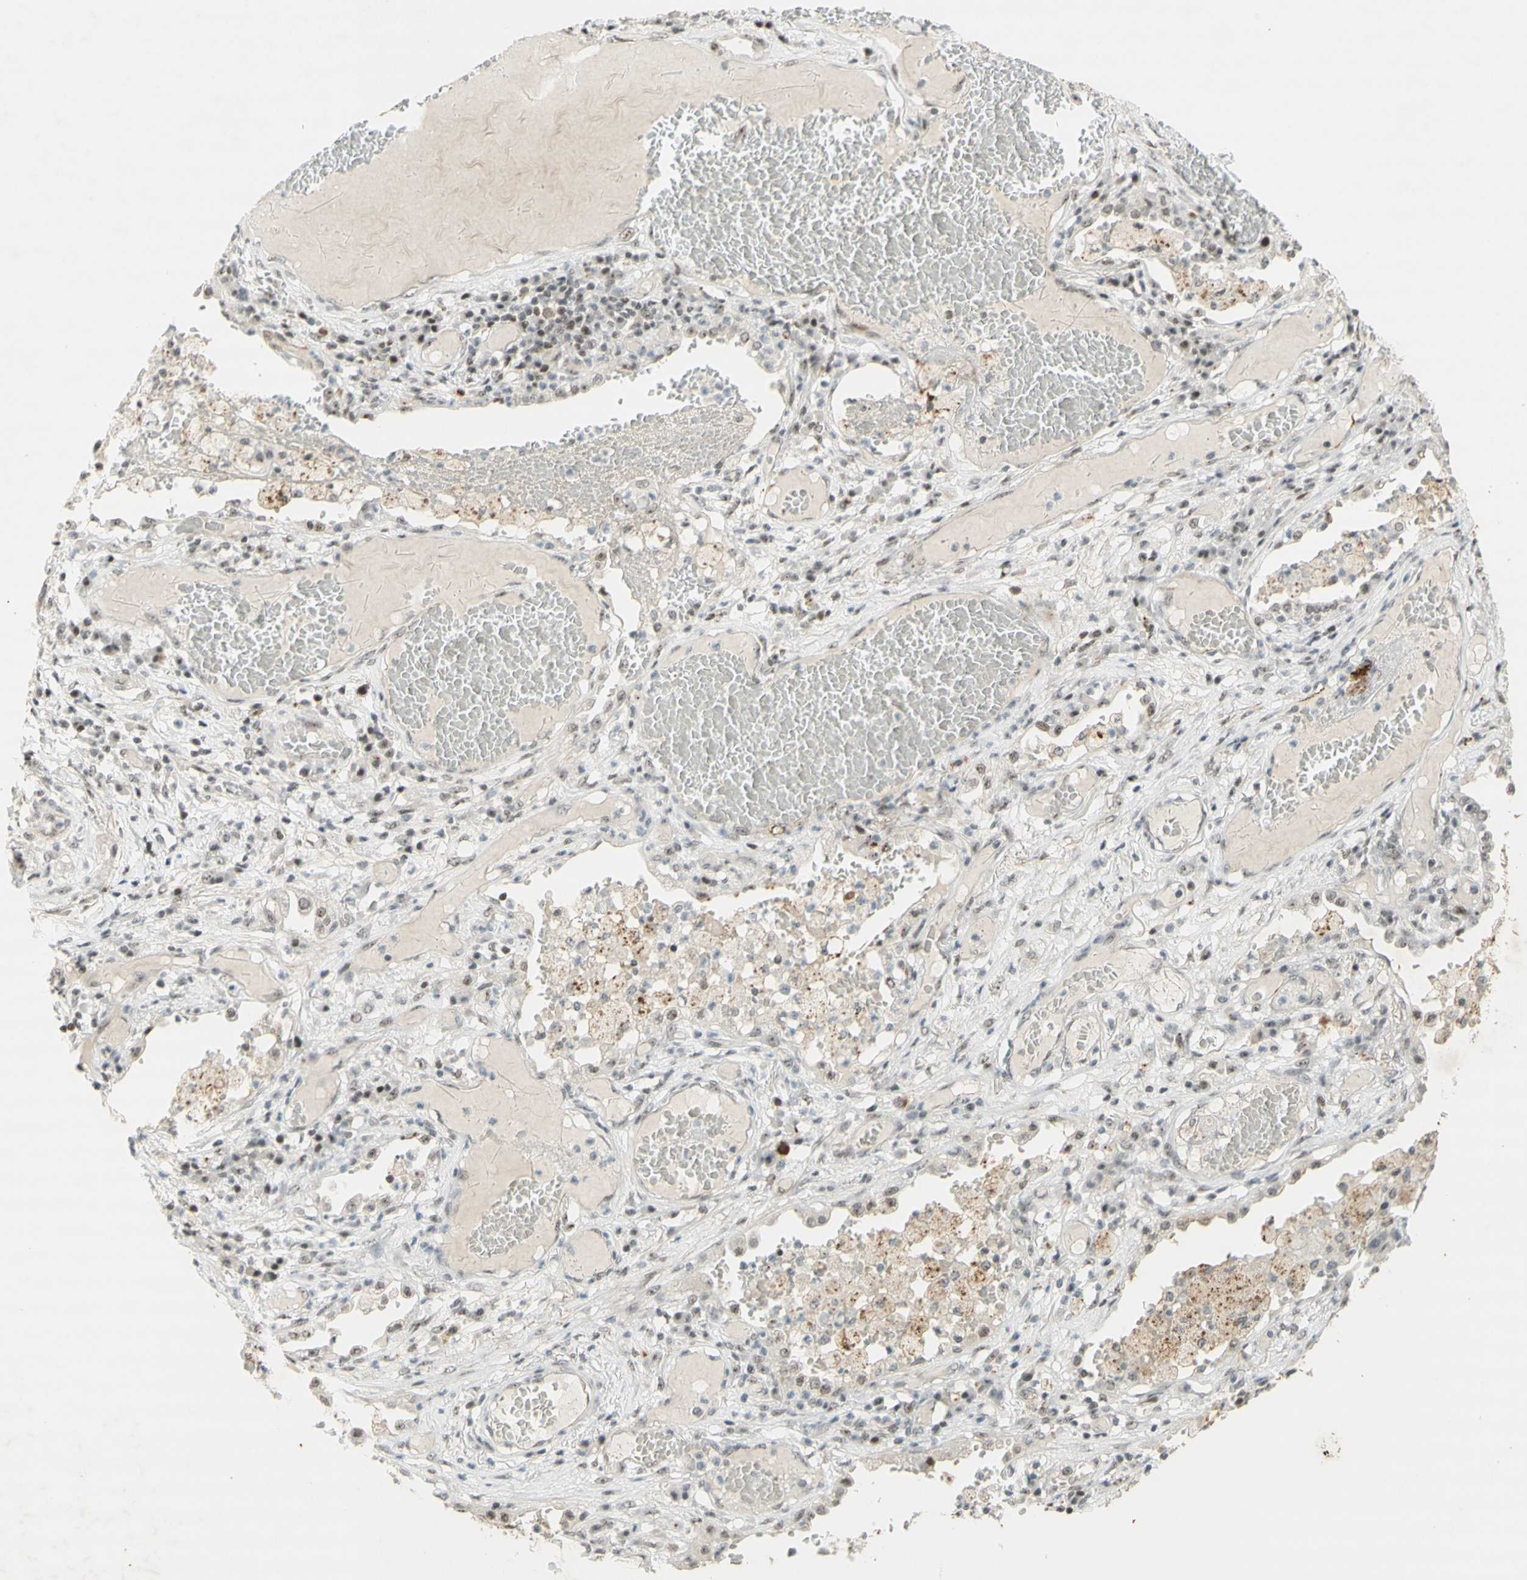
{"staining": {"intensity": "moderate", "quantity": "25%-75%", "location": "nuclear"}, "tissue": "lung cancer", "cell_type": "Tumor cells", "image_type": "cancer", "snomed": [{"axis": "morphology", "description": "Squamous cell carcinoma, NOS"}, {"axis": "topography", "description": "Lung"}], "caption": "Squamous cell carcinoma (lung) stained for a protein (brown) shows moderate nuclear positive staining in approximately 25%-75% of tumor cells.", "gene": "IRF1", "patient": {"sex": "male", "age": 71}}